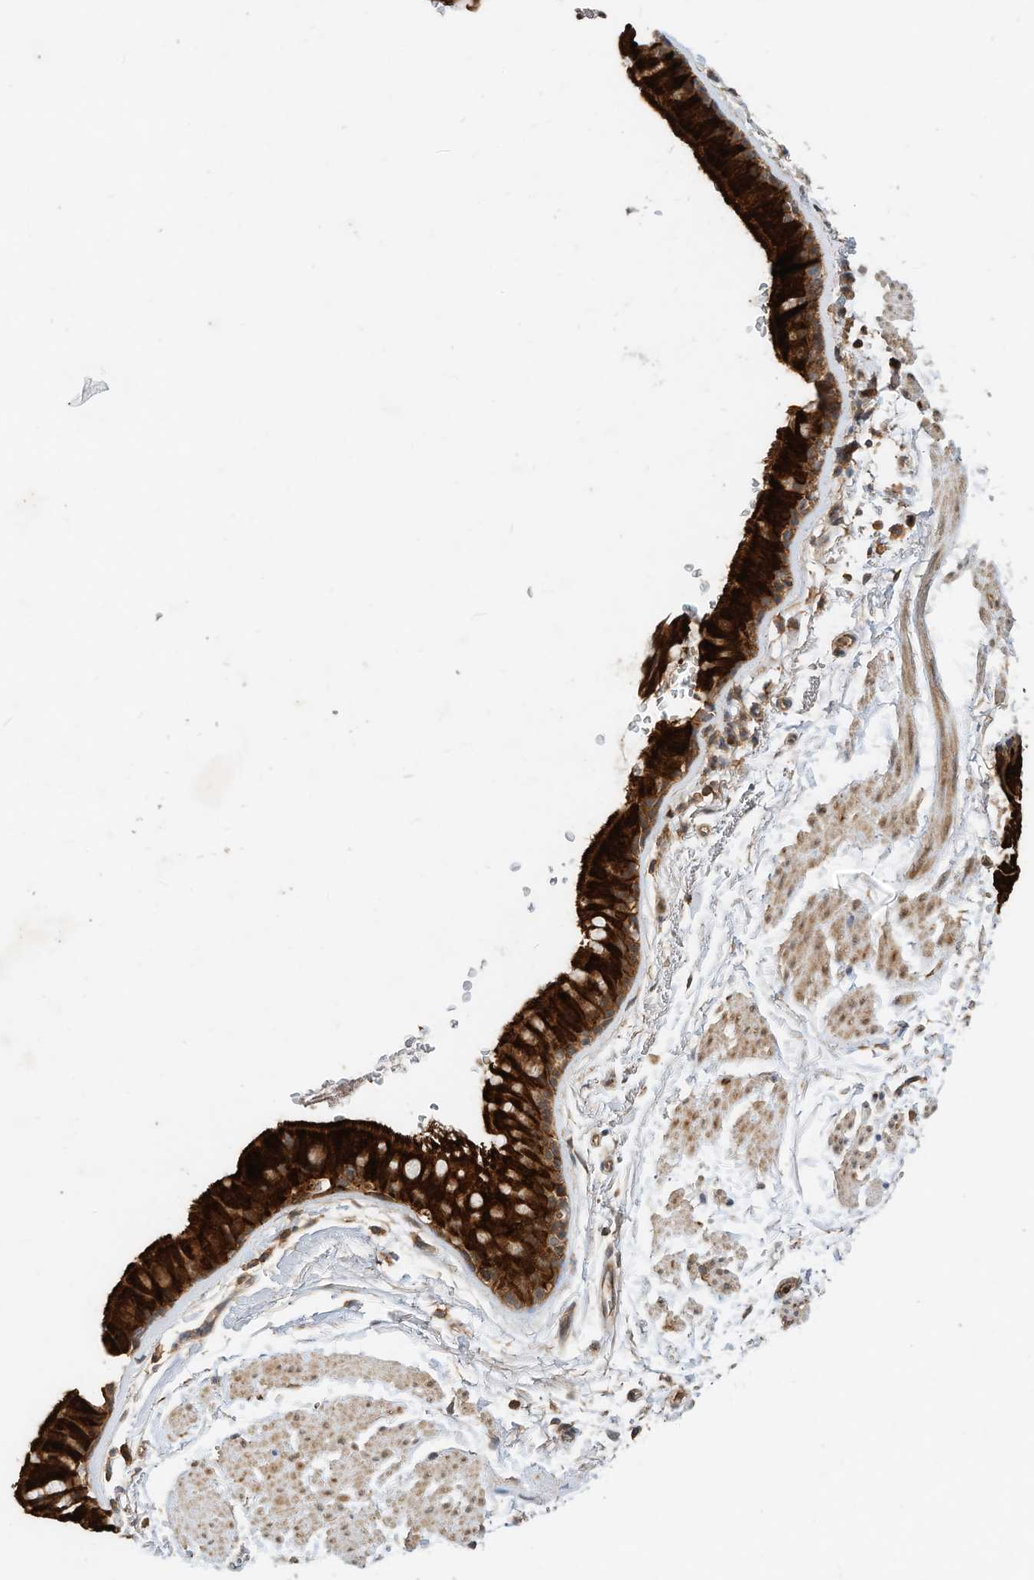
{"staining": {"intensity": "strong", "quantity": ">75%", "location": "cytoplasmic/membranous"}, "tissue": "bronchus", "cell_type": "Respiratory epithelial cells", "image_type": "normal", "snomed": [{"axis": "morphology", "description": "Normal tissue, NOS"}, {"axis": "topography", "description": "Lymph node"}, {"axis": "topography", "description": "Bronchus"}], "caption": "Immunohistochemical staining of normal human bronchus shows strong cytoplasmic/membranous protein staining in about >75% of respiratory epithelial cells.", "gene": "CPAMD8", "patient": {"sex": "female", "age": 70}}